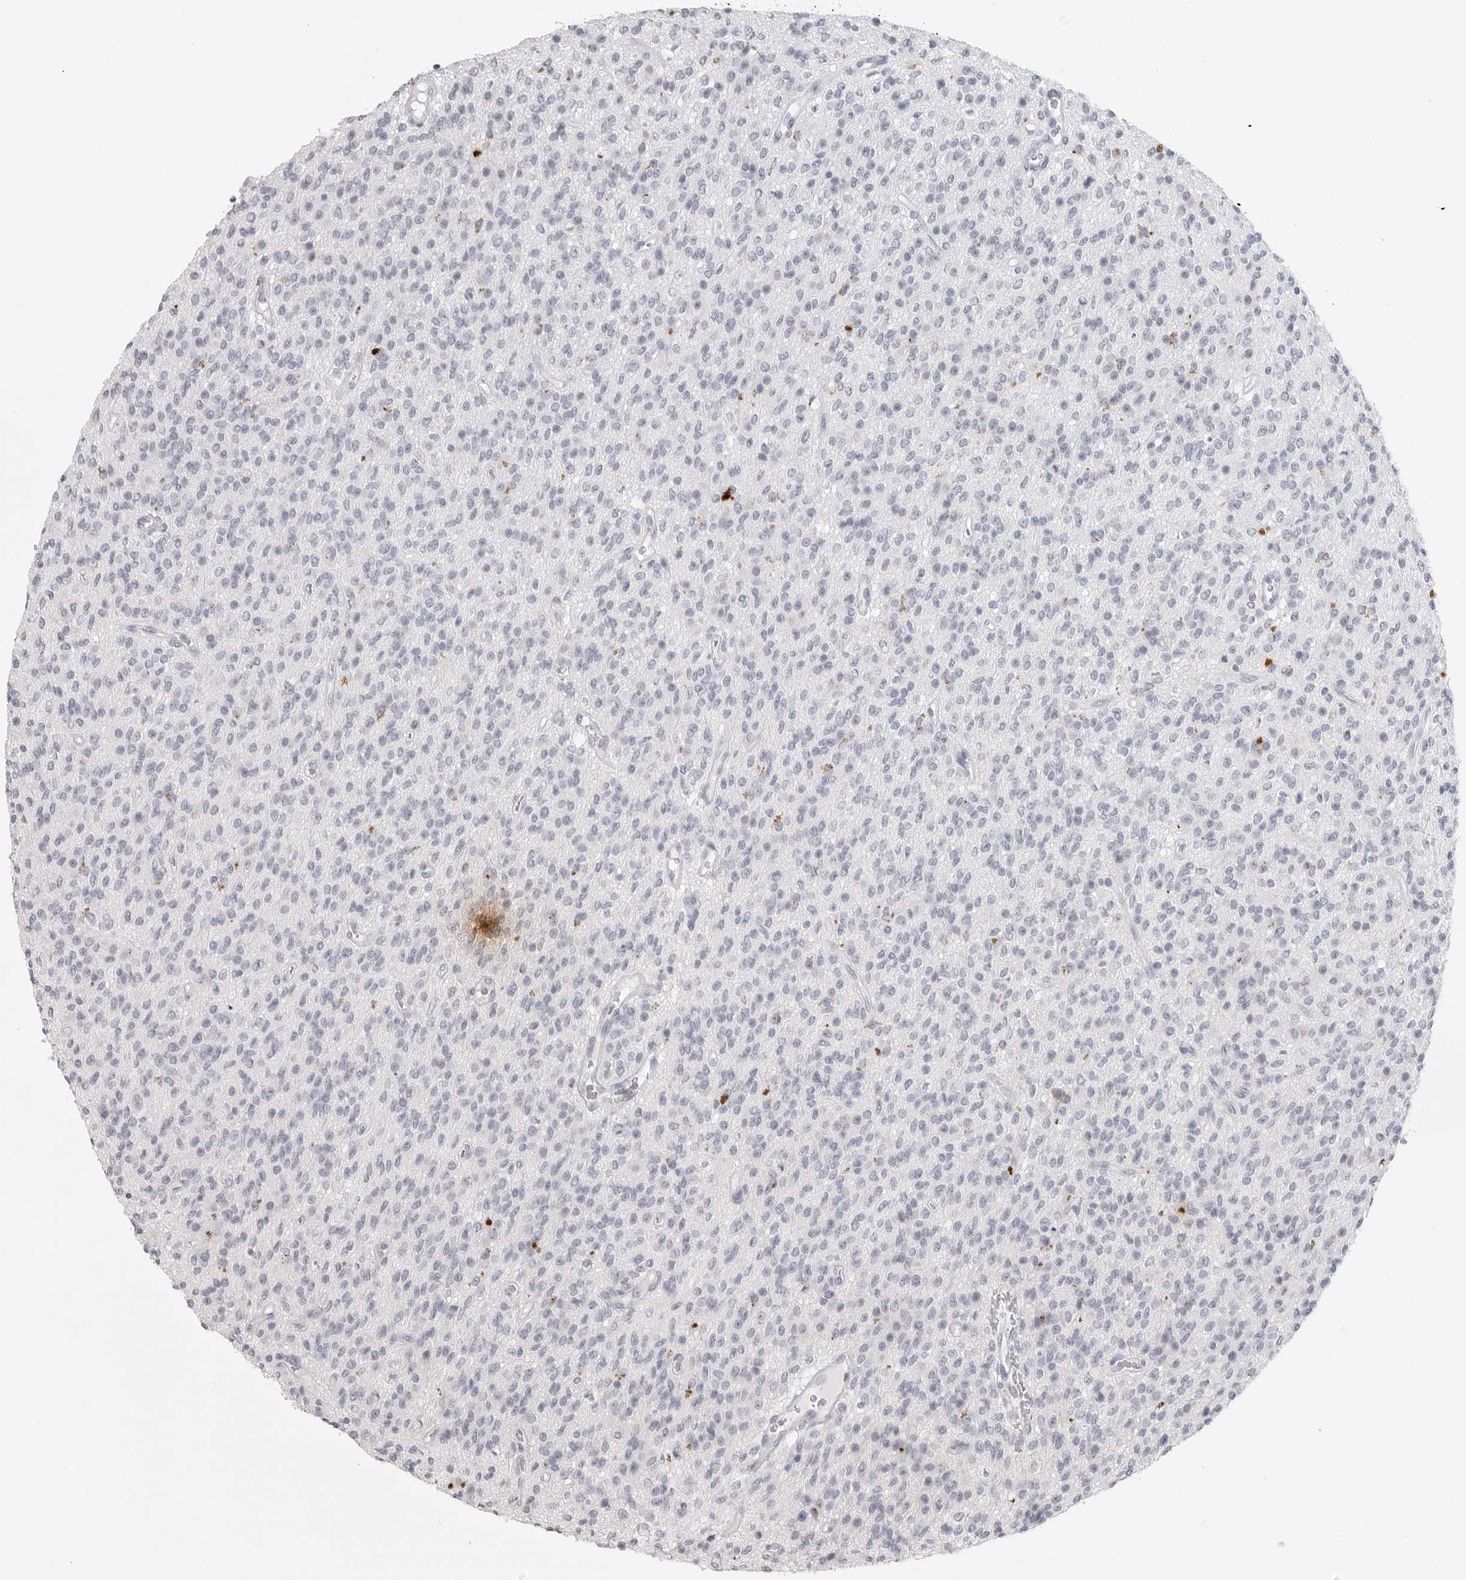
{"staining": {"intensity": "negative", "quantity": "none", "location": "none"}, "tissue": "glioma", "cell_type": "Tumor cells", "image_type": "cancer", "snomed": [{"axis": "morphology", "description": "Glioma, malignant, High grade"}, {"axis": "topography", "description": "Brain"}], "caption": "High power microscopy image of an immunohistochemistry (IHC) micrograph of high-grade glioma (malignant), revealing no significant staining in tumor cells.", "gene": "PRSS1", "patient": {"sex": "male", "age": 34}}